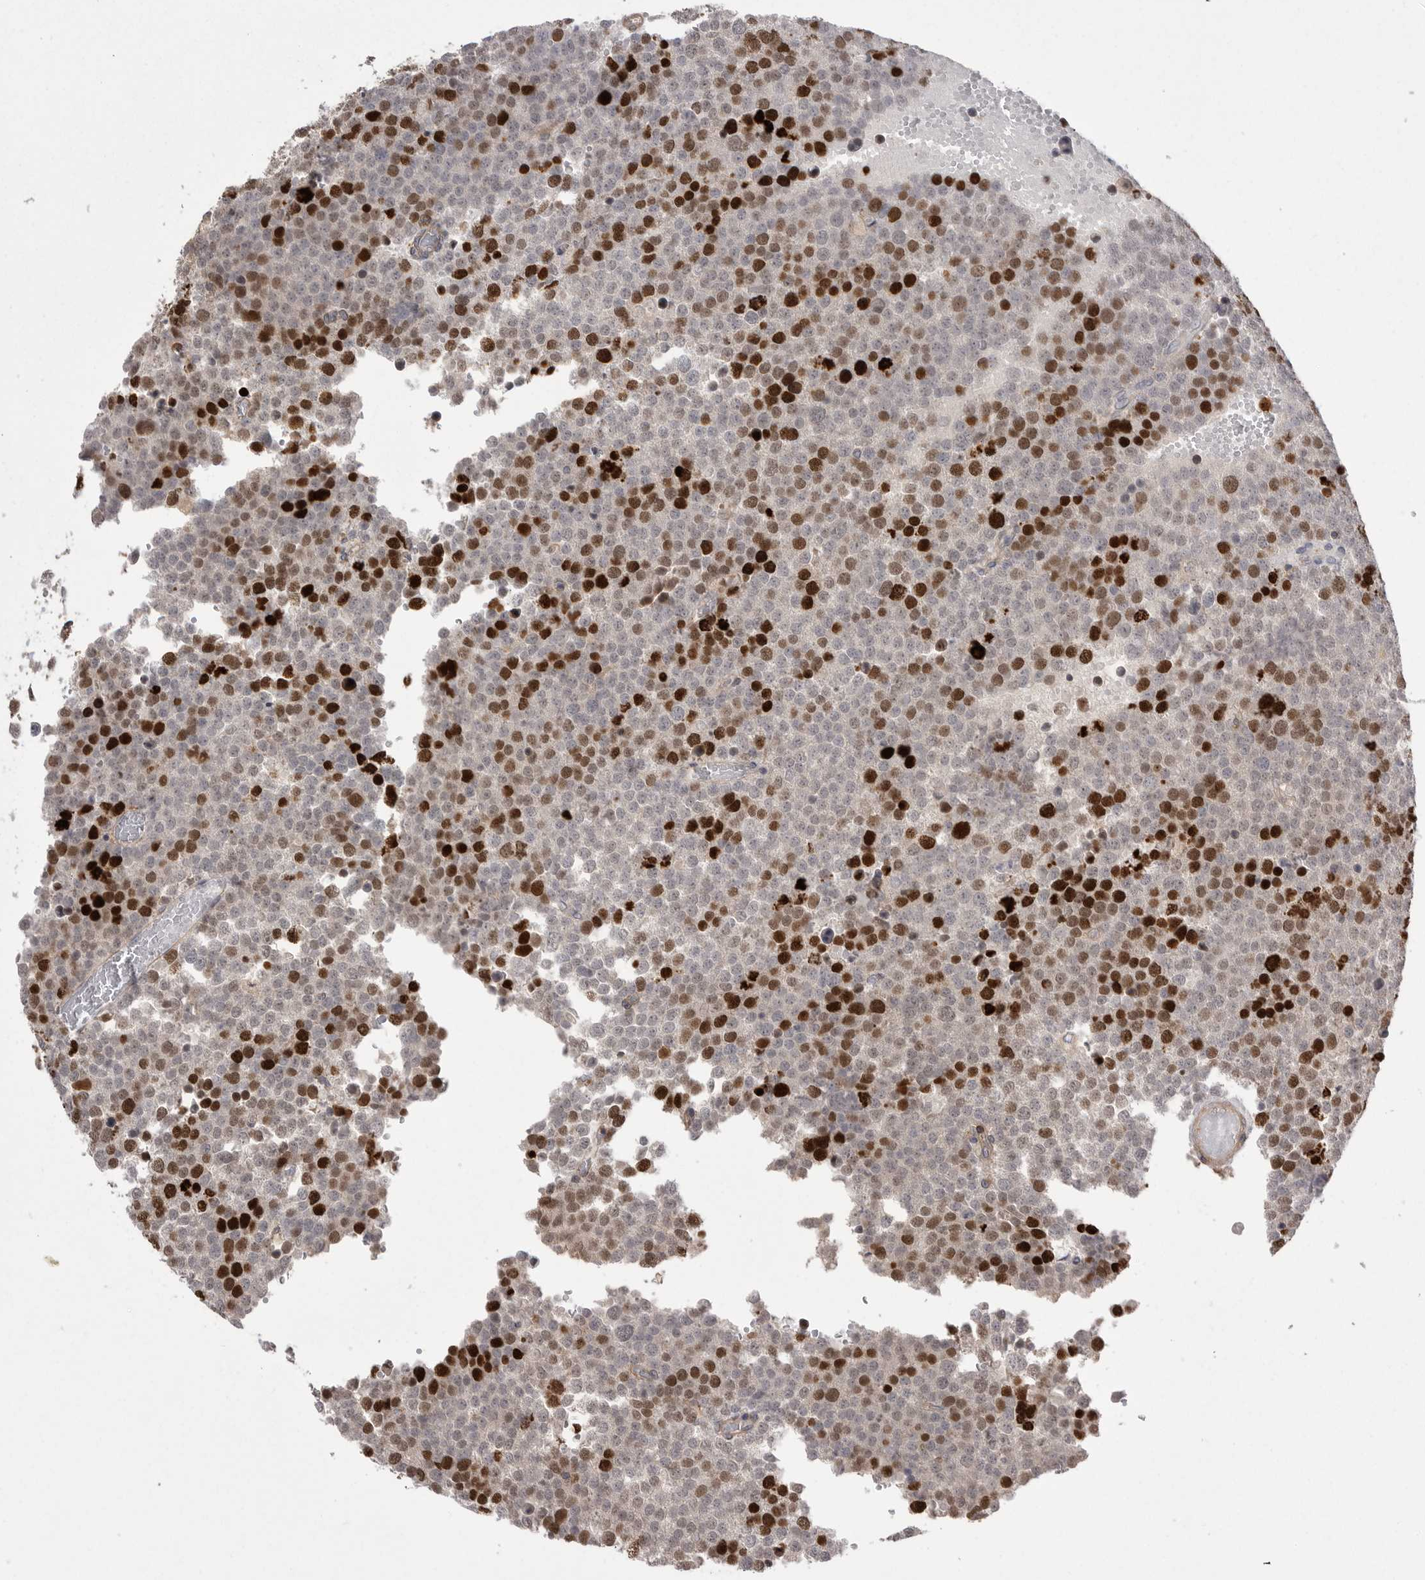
{"staining": {"intensity": "strong", "quantity": "25%-75%", "location": "nuclear"}, "tissue": "testis cancer", "cell_type": "Tumor cells", "image_type": "cancer", "snomed": [{"axis": "morphology", "description": "Seminoma, NOS"}, {"axis": "topography", "description": "Testis"}], "caption": "IHC photomicrograph of neoplastic tissue: testis cancer stained using immunohistochemistry (IHC) displays high levels of strong protein expression localized specifically in the nuclear of tumor cells, appearing as a nuclear brown color.", "gene": "TOP2A", "patient": {"sex": "male", "age": 71}}